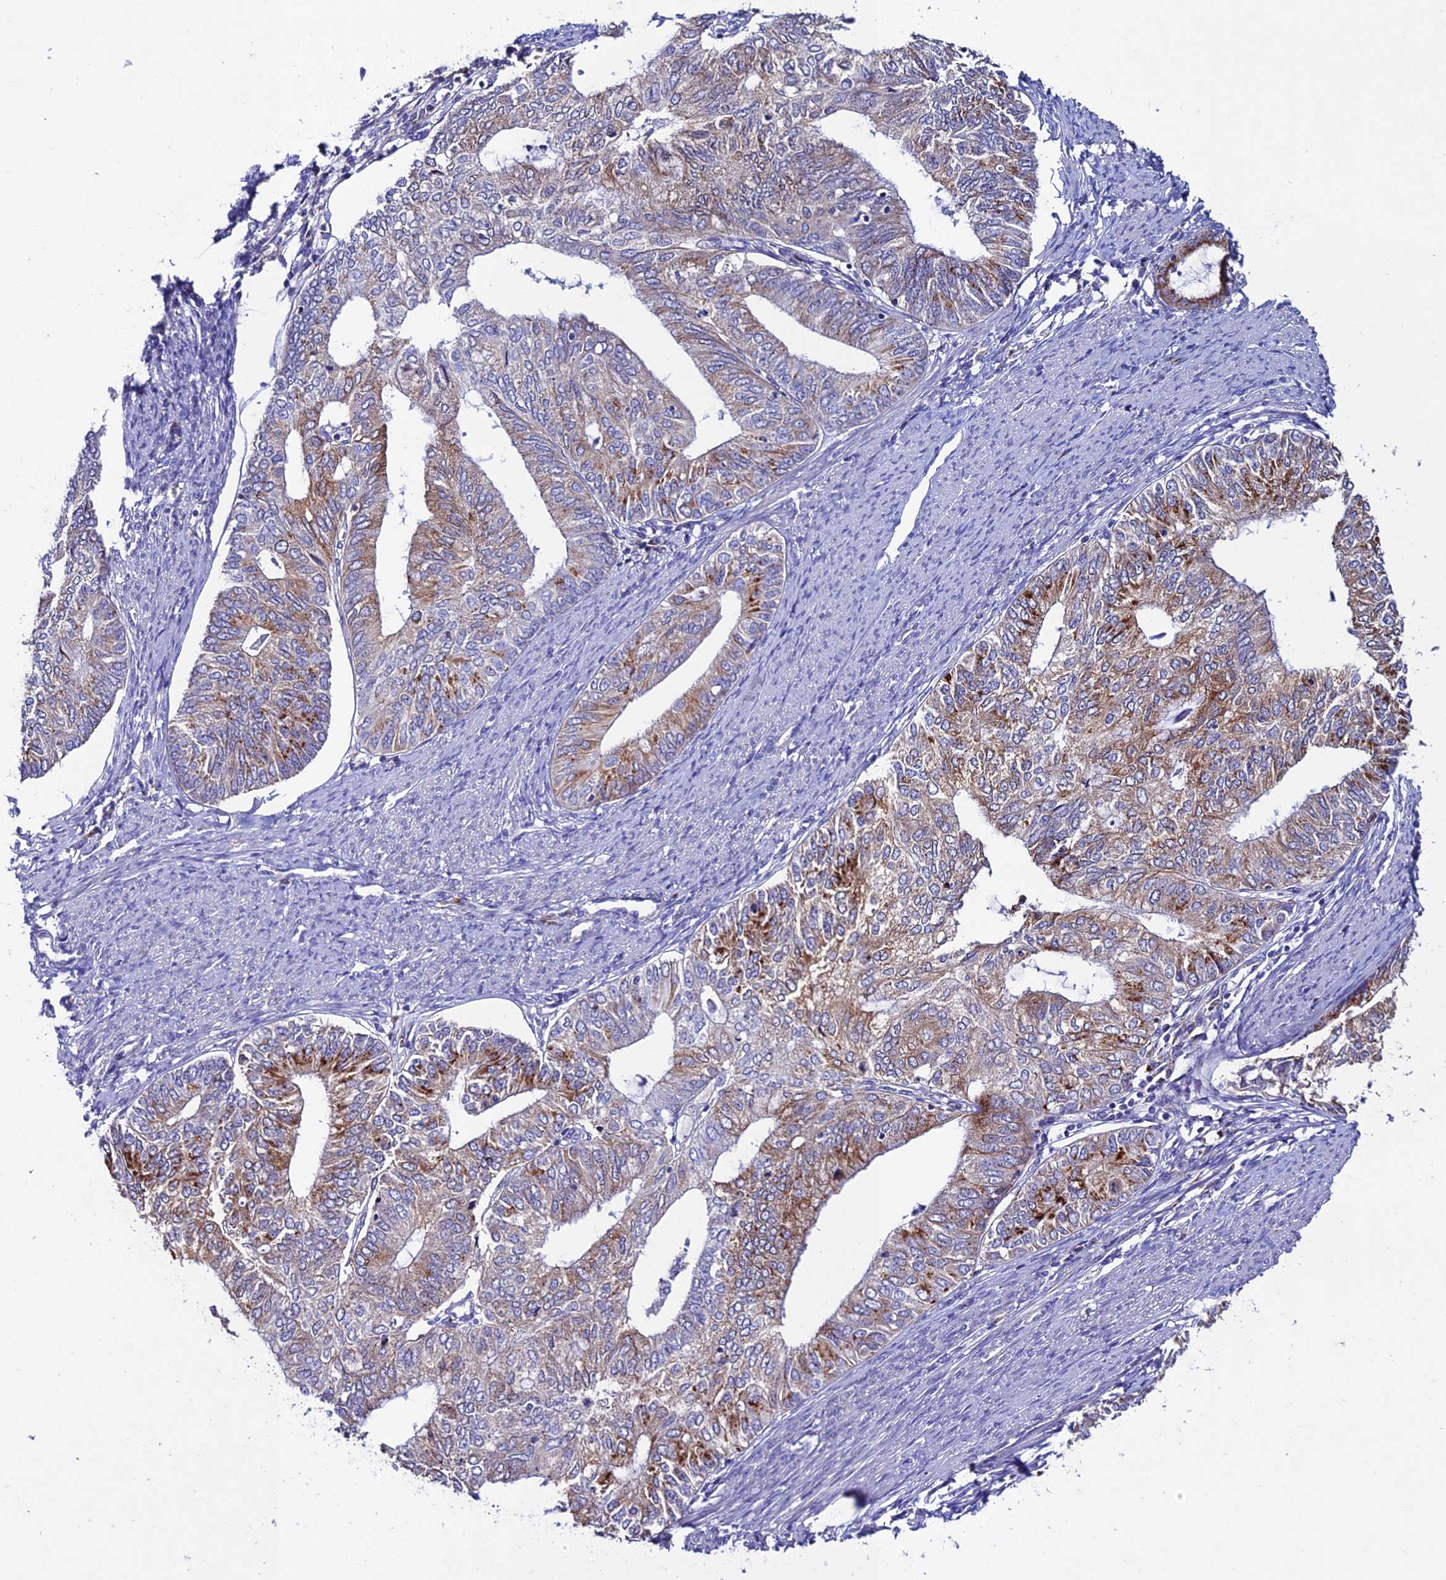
{"staining": {"intensity": "moderate", "quantity": "25%-75%", "location": "cytoplasmic/membranous"}, "tissue": "endometrial cancer", "cell_type": "Tumor cells", "image_type": "cancer", "snomed": [{"axis": "morphology", "description": "Adenocarcinoma, NOS"}, {"axis": "topography", "description": "Endometrium"}], "caption": "IHC image of neoplastic tissue: adenocarcinoma (endometrial) stained using immunohistochemistry (IHC) exhibits medium levels of moderate protein expression localized specifically in the cytoplasmic/membranous of tumor cells, appearing as a cytoplasmic/membranous brown color.", "gene": "OR51Q1", "patient": {"sex": "female", "age": 68}}